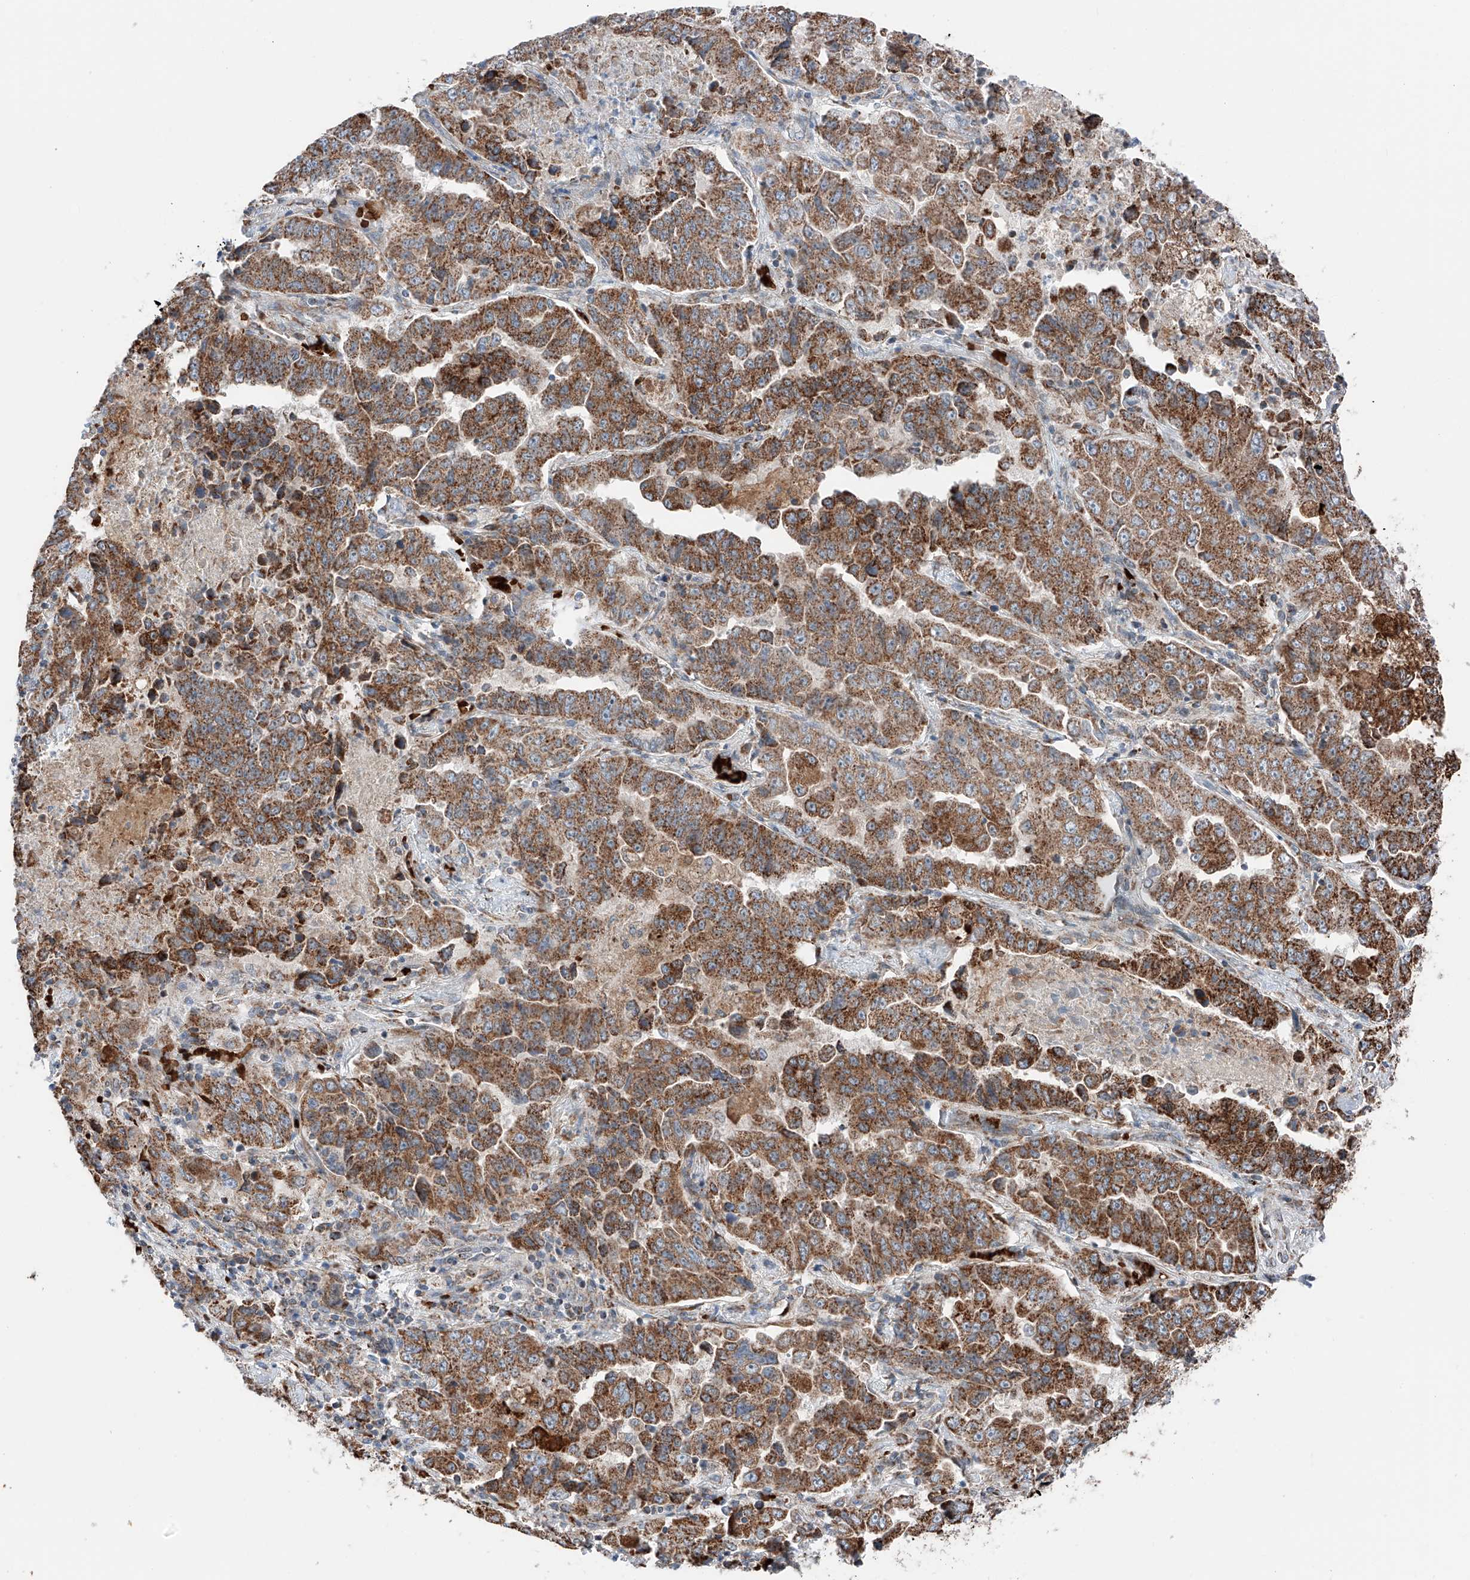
{"staining": {"intensity": "strong", "quantity": ">75%", "location": "cytoplasmic/membranous"}, "tissue": "lung cancer", "cell_type": "Tumor cells", "image_type": "cancer", "snomed": [{"axis": "morphology", "description": "Adenocarcinoma, NOS"}, {"axis": "topography", "description": "Lung"}], "caption": "A photomicrograph of human adenocarcinoma (lung) stained for a protein demonstrates strong cytoplasmic/membranous brown staining in tumor cells. (DAB IHC with brightfield microscopy, high magnification).", "gene": "ZSCAN29", "patient": {"sex": "female", "age": 51}}